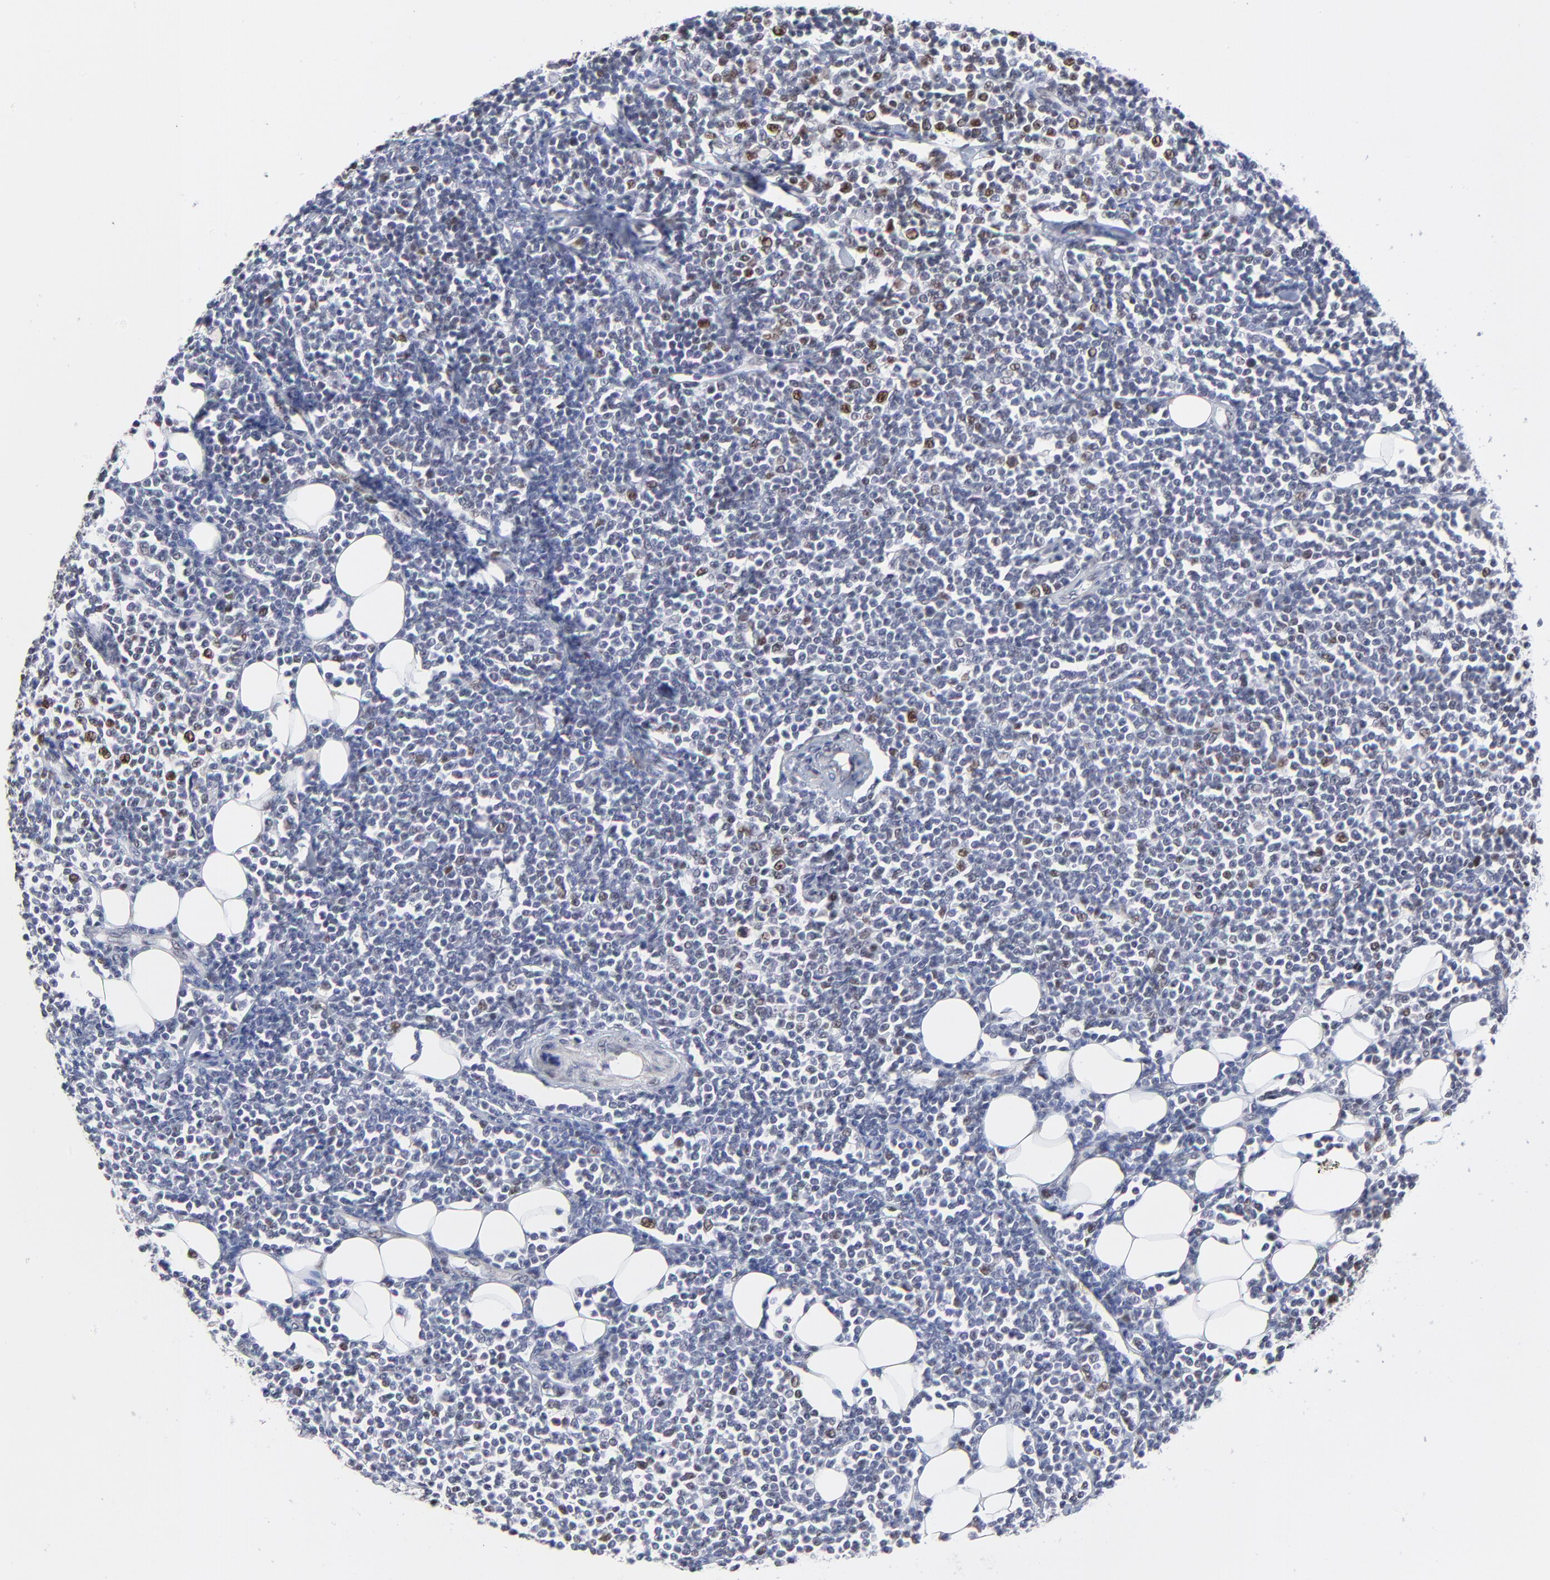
{"staining": {"intensity": "moderate", "quantity": "<25%", "location": "nuclear"}, "tissue": "lymphoma", "cell_type": "Tumor cells", "image_type": "cancer", "snomed": [{"axis": "morphology", "description": "Malignant lymphoma, non-Hodgkin's type, Low grade"}, {"axis": "topography", "description": "Soft tissue"}], "caption": "High-magnification brightfield microscopy of malignant lymphoma, non-Hodgkin's type (low-grade) stained with DAB (brown) and counterstained with hematoxylin (blue). tumor cells exhibit moderate nuclear positivity is present in approximately<25% of cells. (brown staining indicates protein expression, while blue staining denotes nuclei).", "gene": "OGFOD1", "patient": {"sex": "male", "age": 92}}